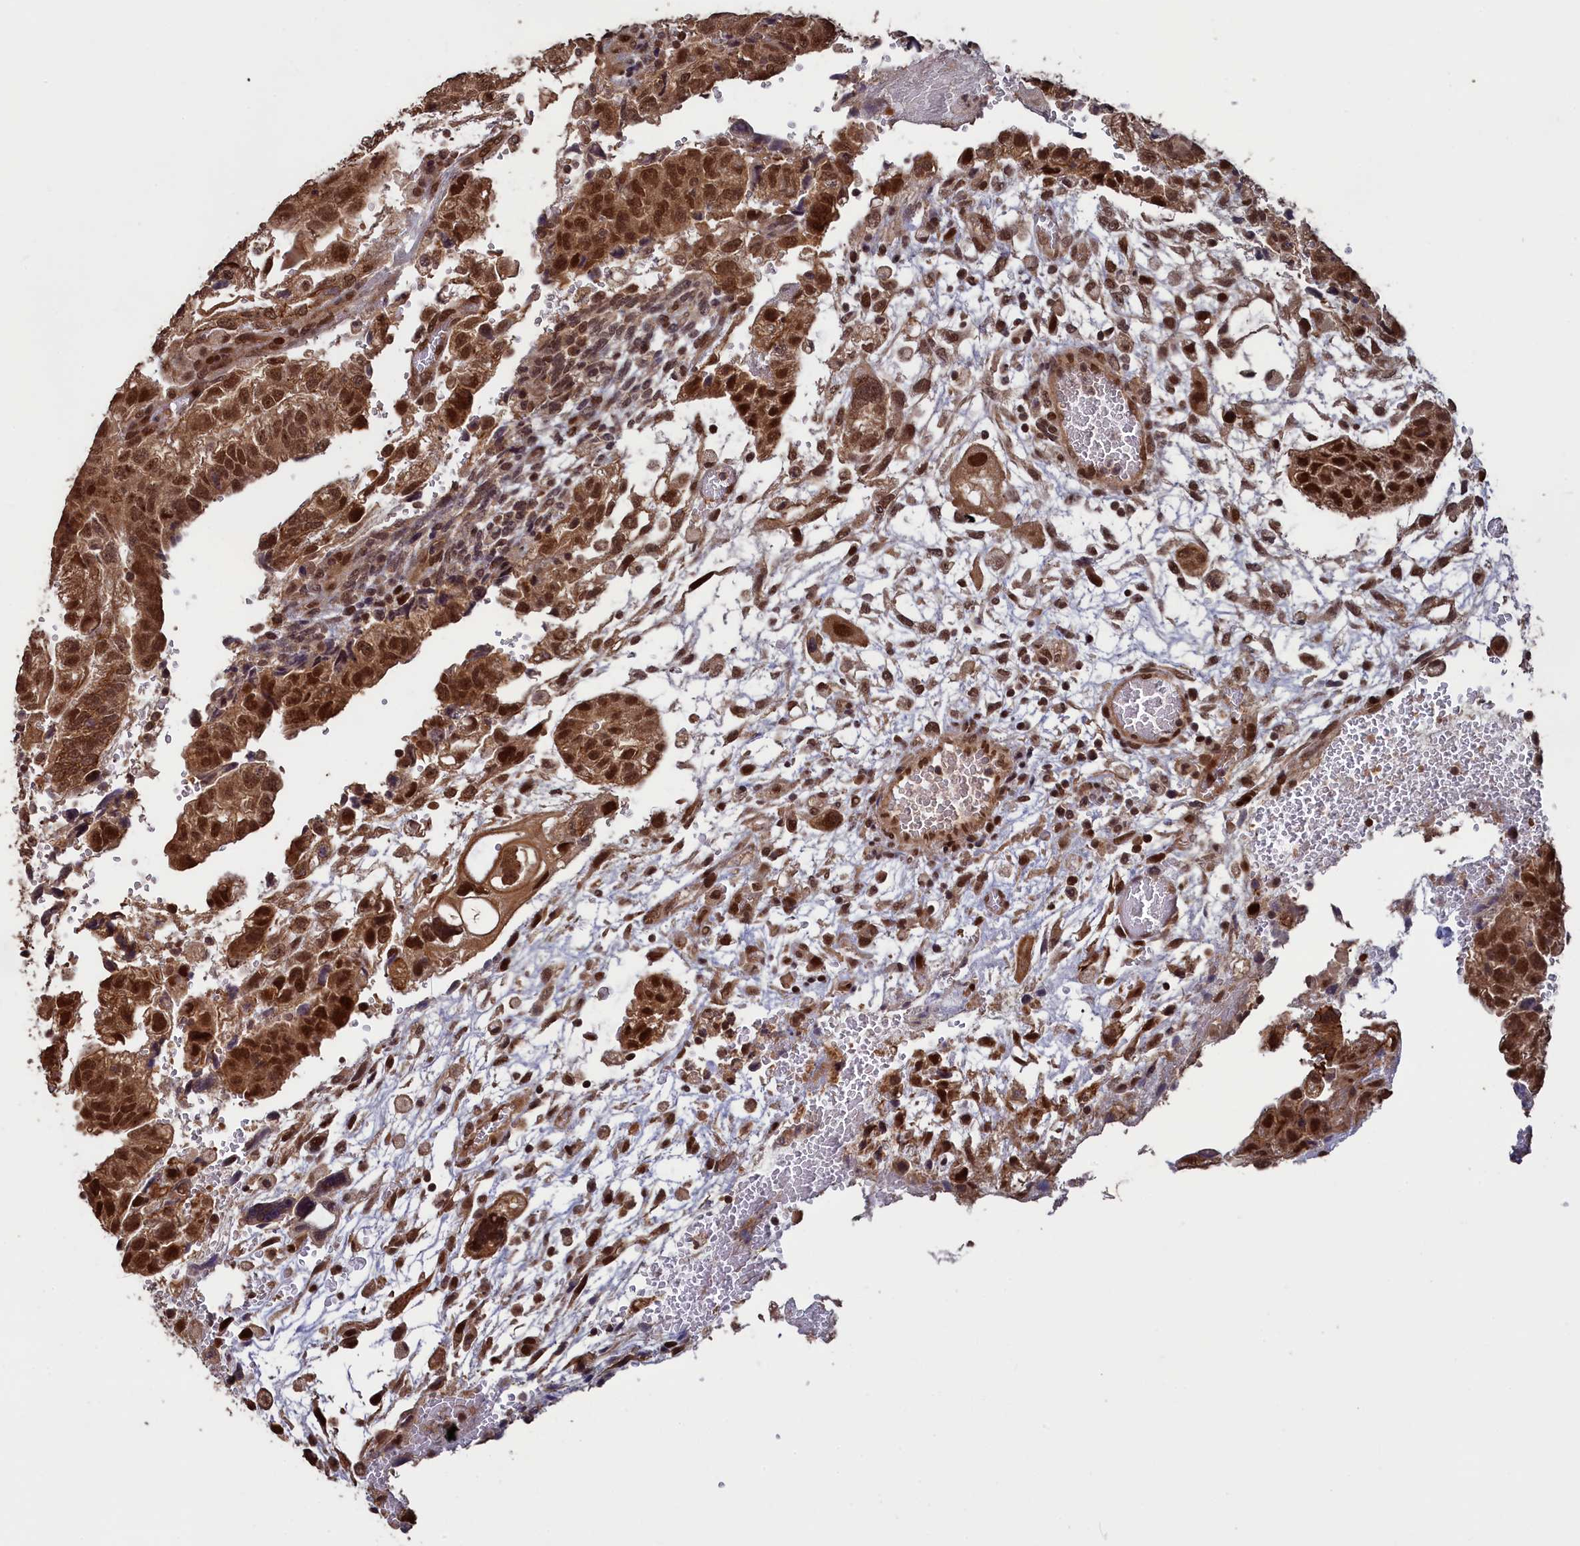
{"staining": {"intensity": "strong", "quantity": ">75%", "location": "cytoplasmic/membranous,nuclear"}, "tissue": "testis cancer", "cell_type": "Tumor cells", "image_type": "cancer", "snomed": [{"axis": "morphology", "description": "Carcinoma, Embryonal, NOS"}, {"axis": "topography", "description": "Testis"}], "caption": "Approximately >75% of tumor cells in testis cancer (embryonal carcinoma) reveal strong cytoplasmic/membranous and nuclear protein expression as visualized by brown immunohistochemical staining.", "gene": "NAE1", "patient": {"sex": "male", "age": 36}}